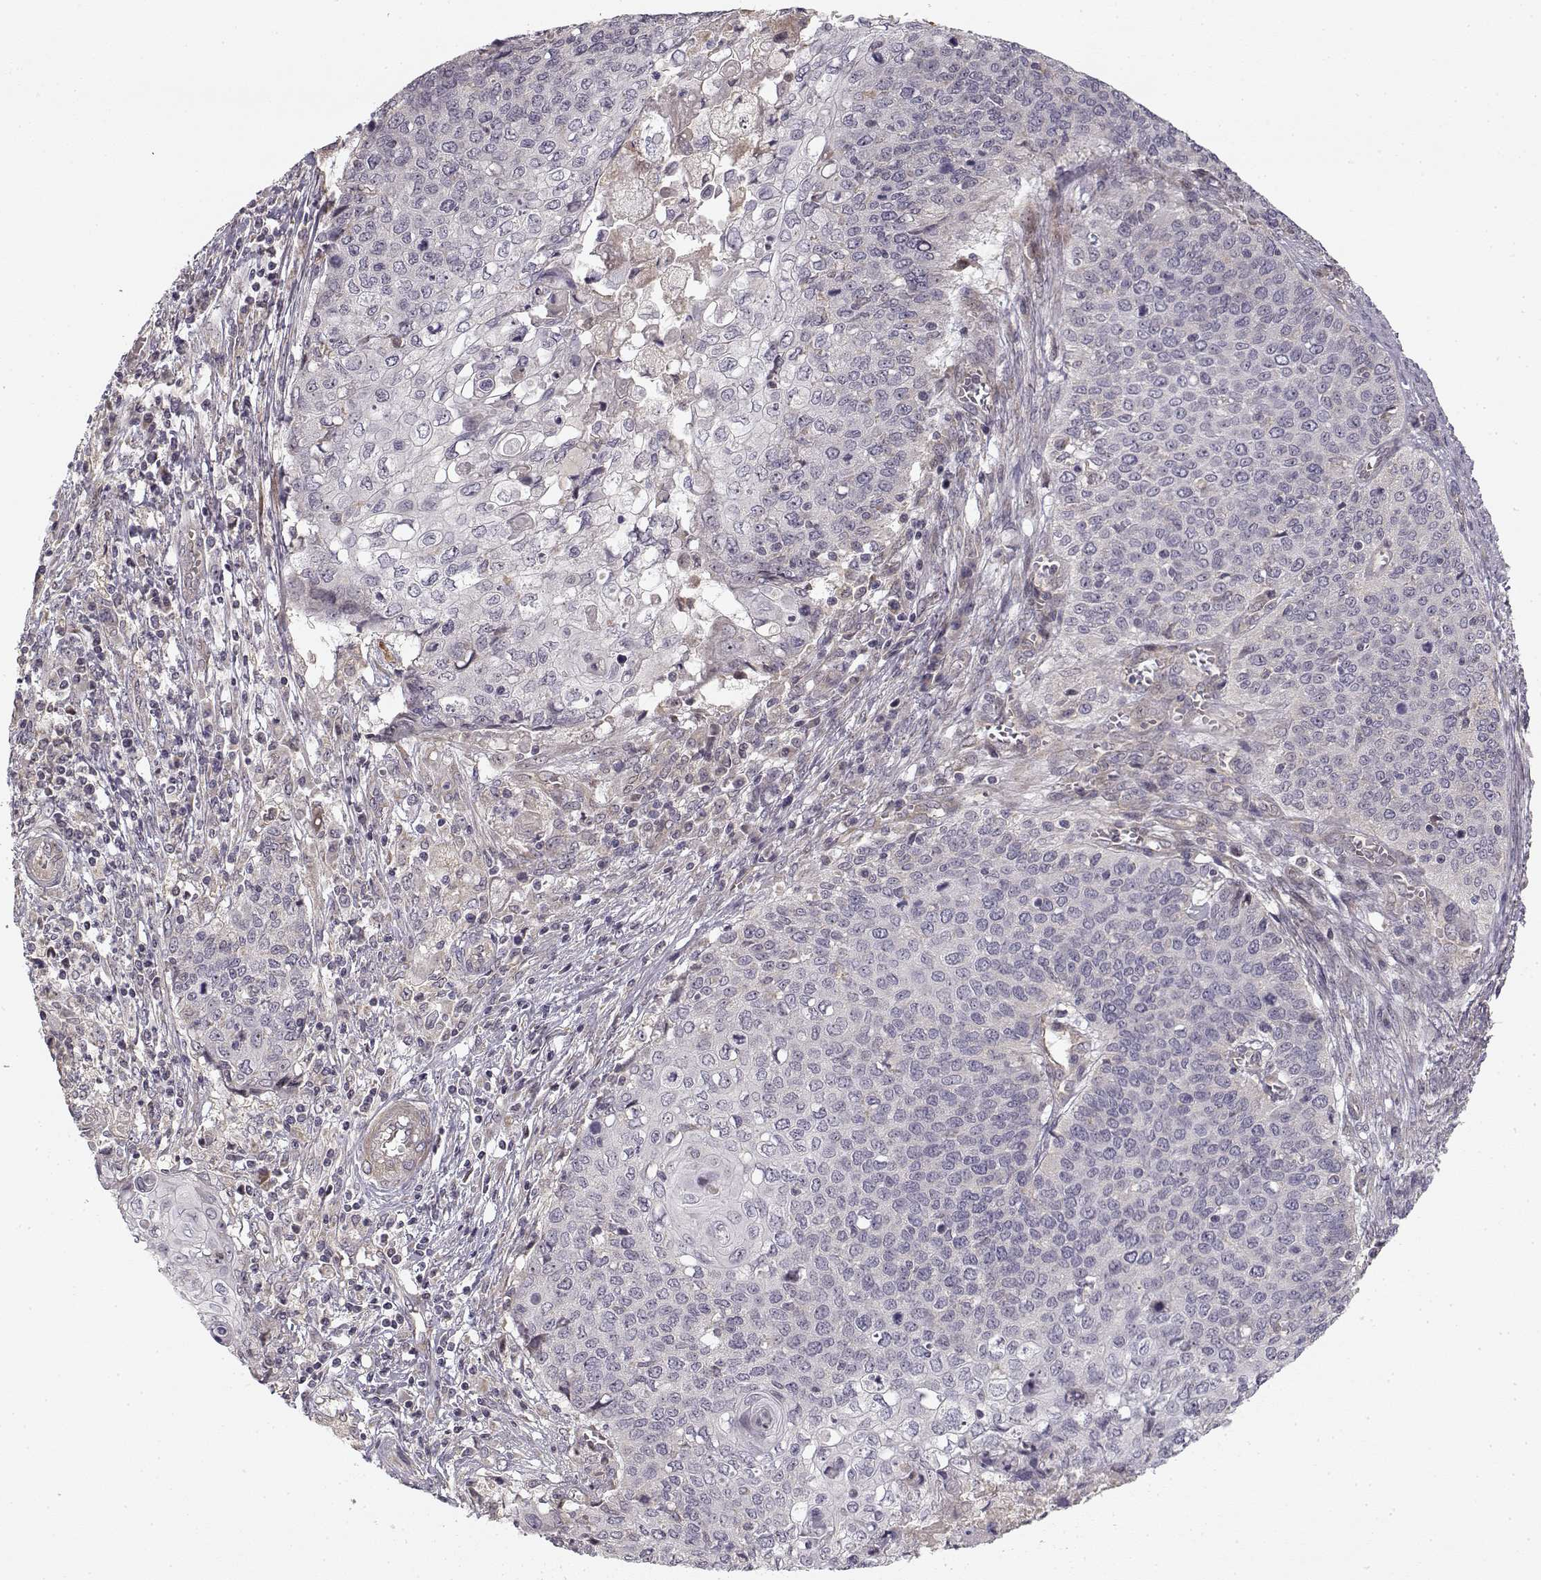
{"staining": {"intensity": "negative", "quantity": "none", "location": "none"}, "tissue": "cervical cancer", "cell_type": "Tumor cells", "image_type": "cancer", "snomed": [{"axis": "morphology", "description": "Squamous cell carcinoma, NOS"}, {"axis": "topography", "description": "Cervix"}], "caption": "The photomicrograph reveals no staining of tumor cells in cervical cancer (squamous cell carcinoma).", "gene": "MED12L", "patient": {"sex": "female", "age": 39}}